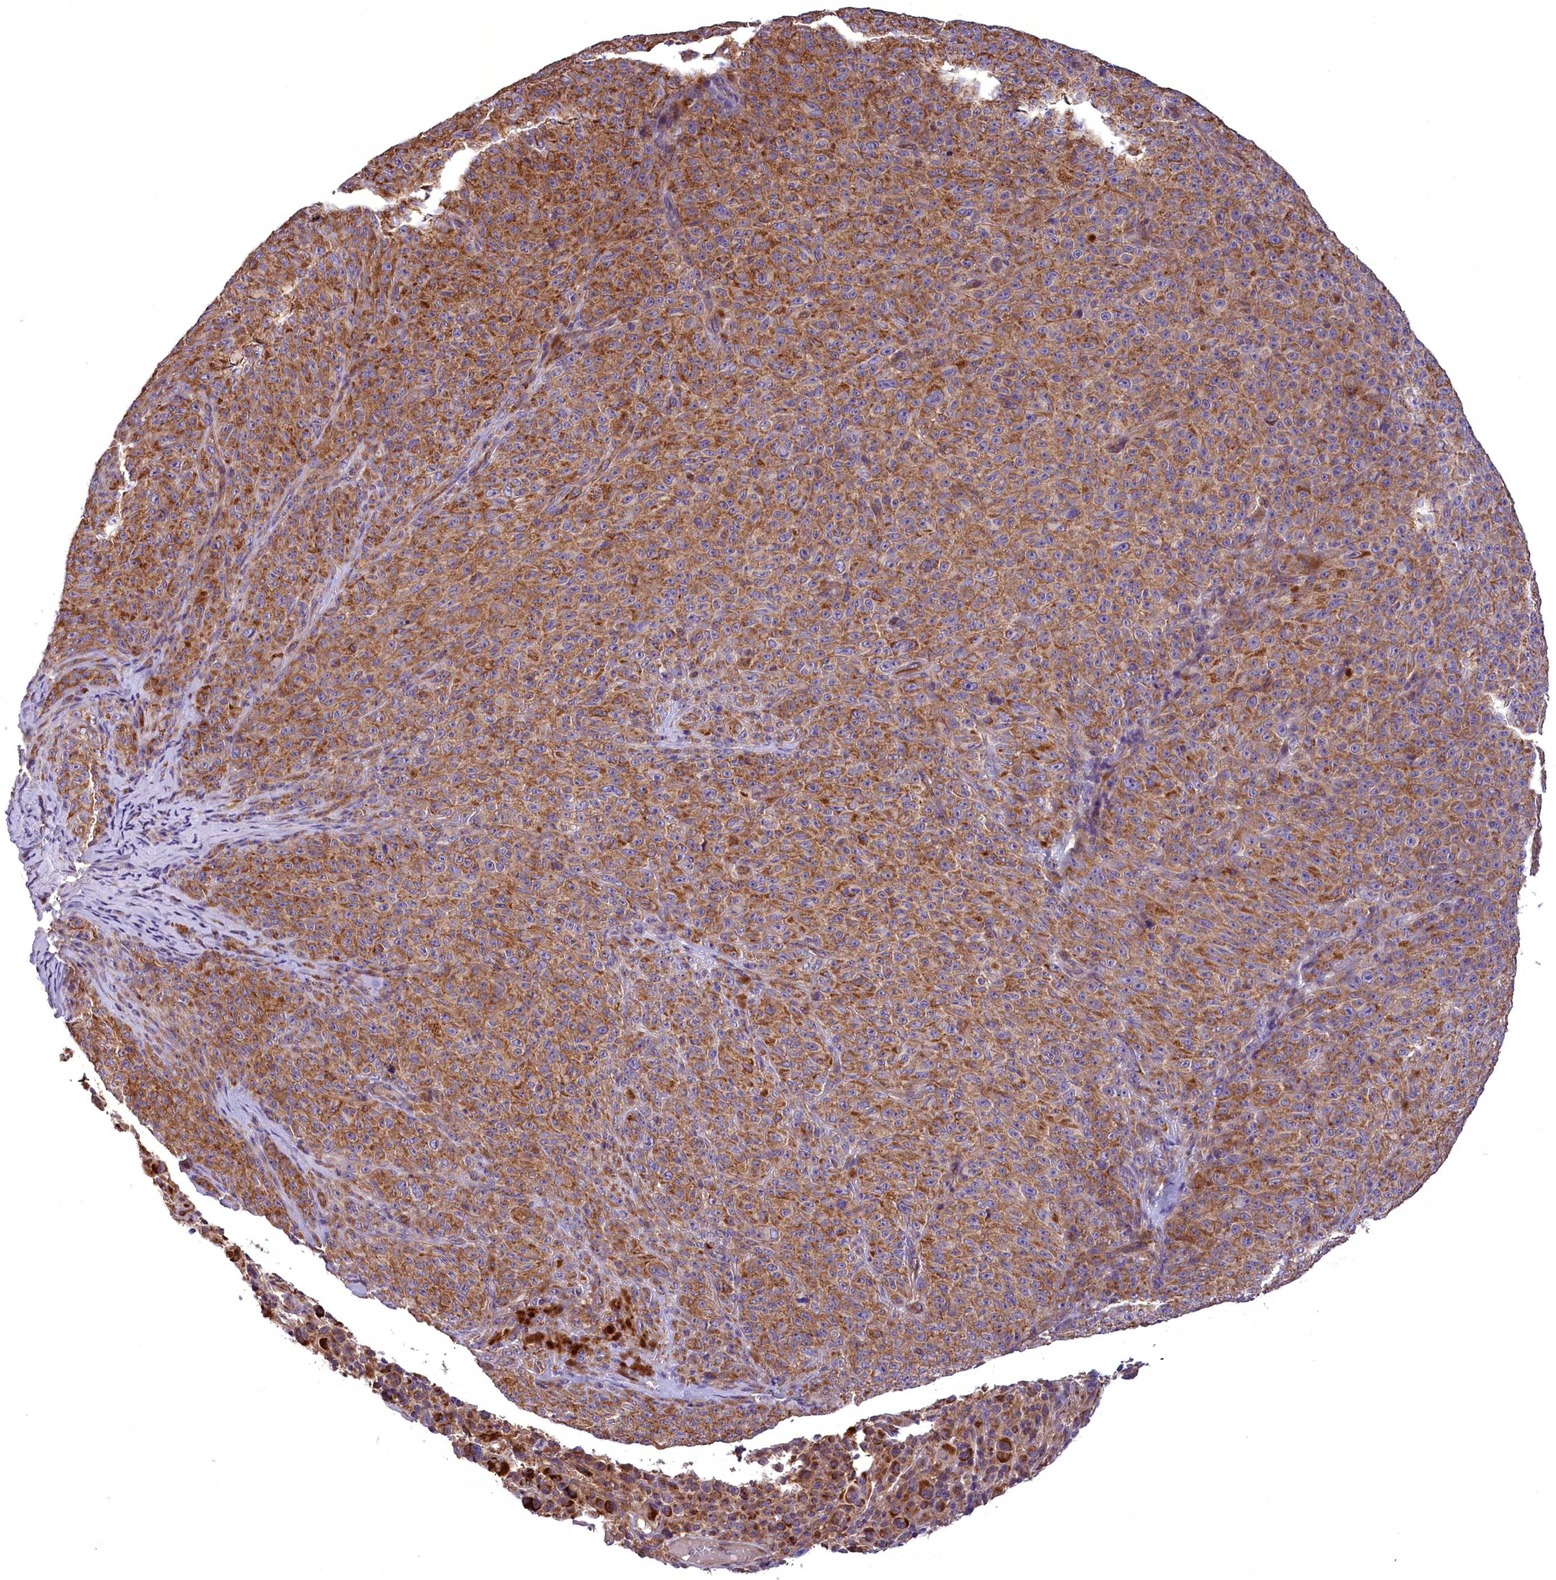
{"staining": {"intensity": "moderate", "quantity": ">75%", "location": "cytoplasmic/membranous"}, "tissue": "melanoma", "cell_type": "Tumor cells", "image_type": "cancer", "snomed": [{"axis": "morphology", "description": "Malignant melanoma, NOS"}, {"axis": "topography", "description": "Skin"}], "caption": "Malignant melanoma stained with a brown dye exhibits moderate cytoplasmic/membranous positive expression in approximately >75% of tumor cells.", "gene": "DNAJB9", "patient": {"sex": "female", "age": 82}}